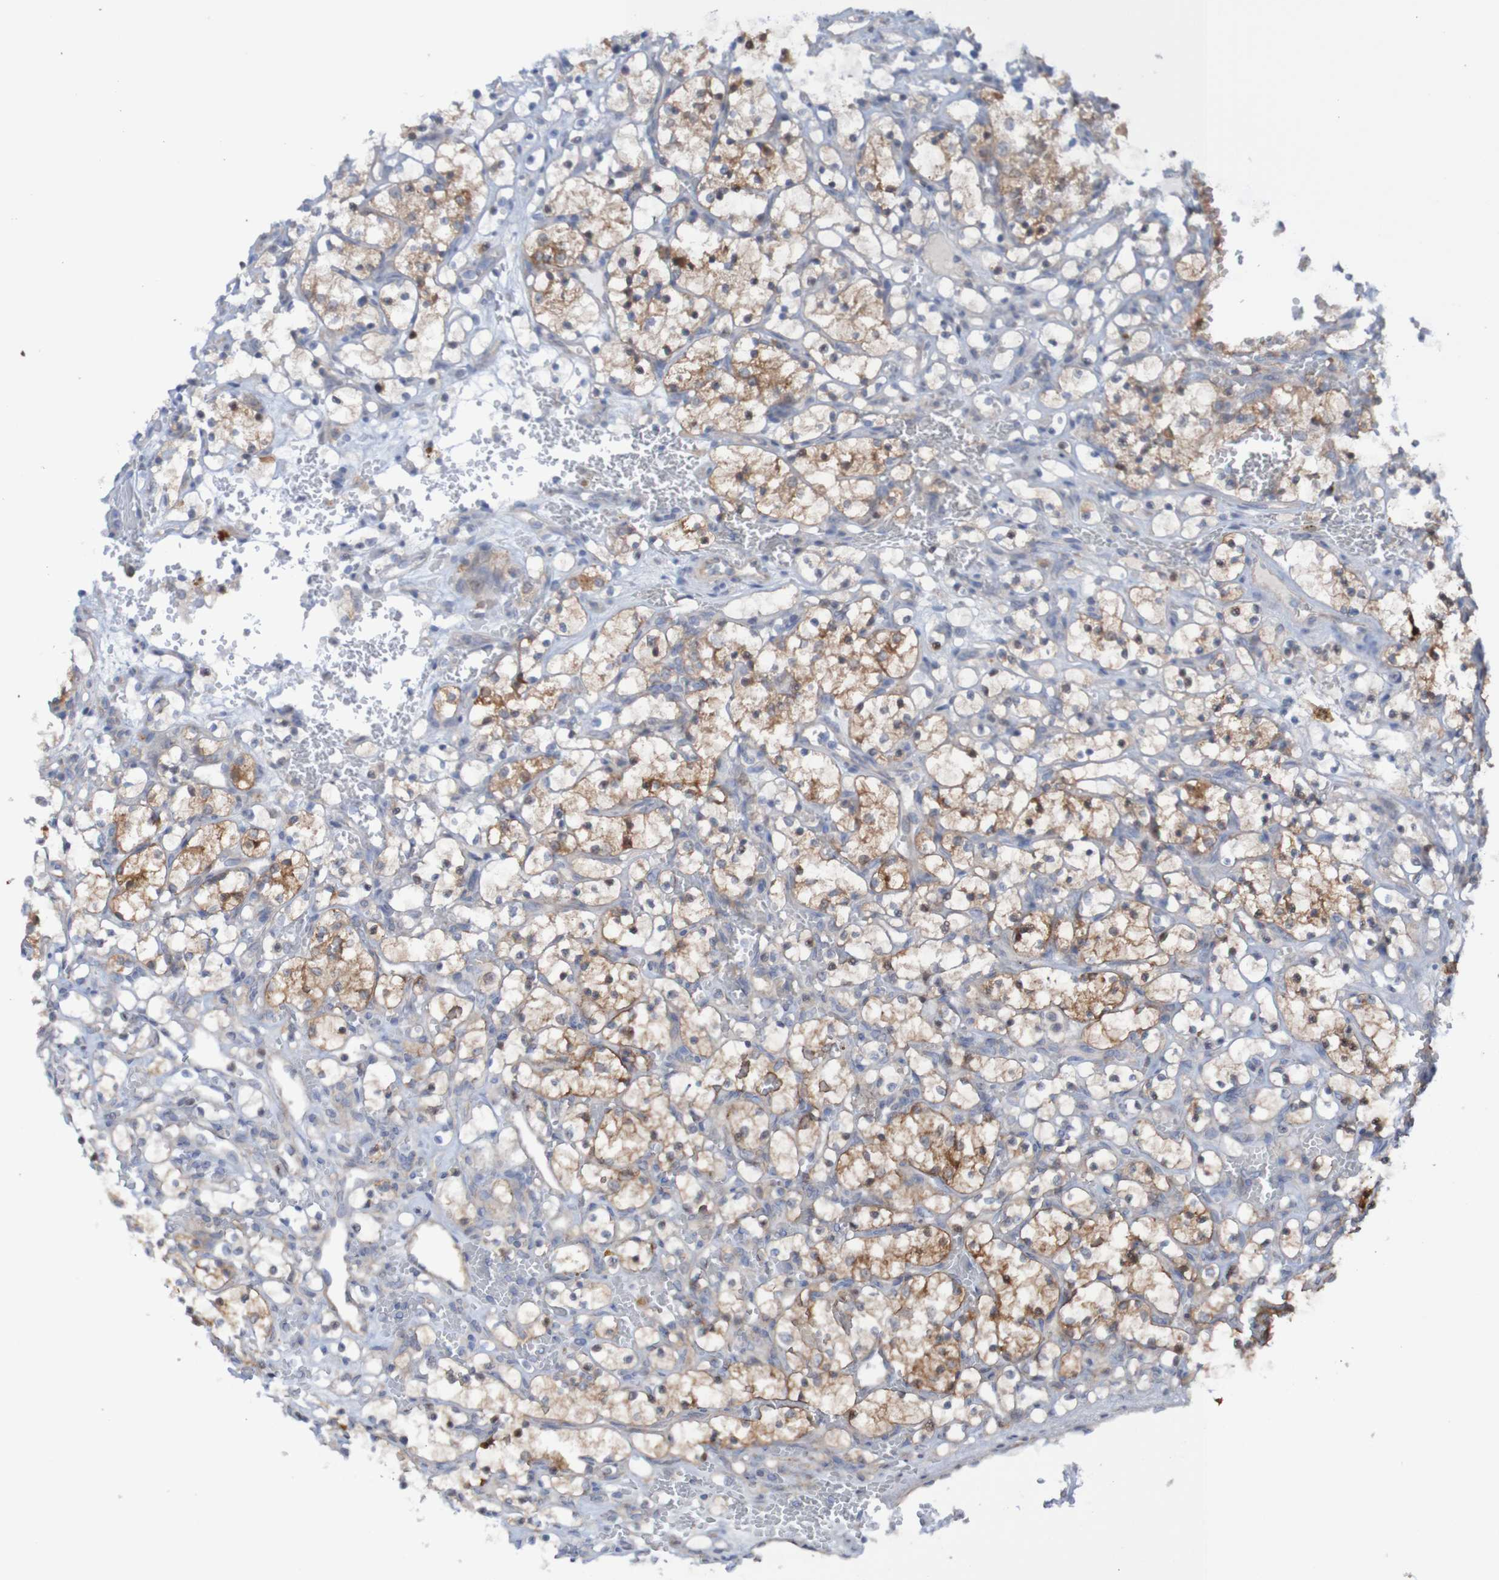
{"staining": {"intensity": "moderate", "quantity": "25%-75%", "location": "cytoplasmic/membranous"}, "tissue": "renal cancer", "cell_type": "Tumor cells", "image_type": "cancer", "snomed": [{"axis": "morphology", "description": "Adenocarcinoma, NOS"}, {"axis": "topography", "description": "Kidney"}], "caption": "There is medium levels of moderate cytoplasmic/membranous staining in tumor cells of renal adenocarcinoma, as demonstrated by immunohistochemical staining (brown color).", "gene": "ANGPT4", "patient": {"sex": "female", "age": 69}}